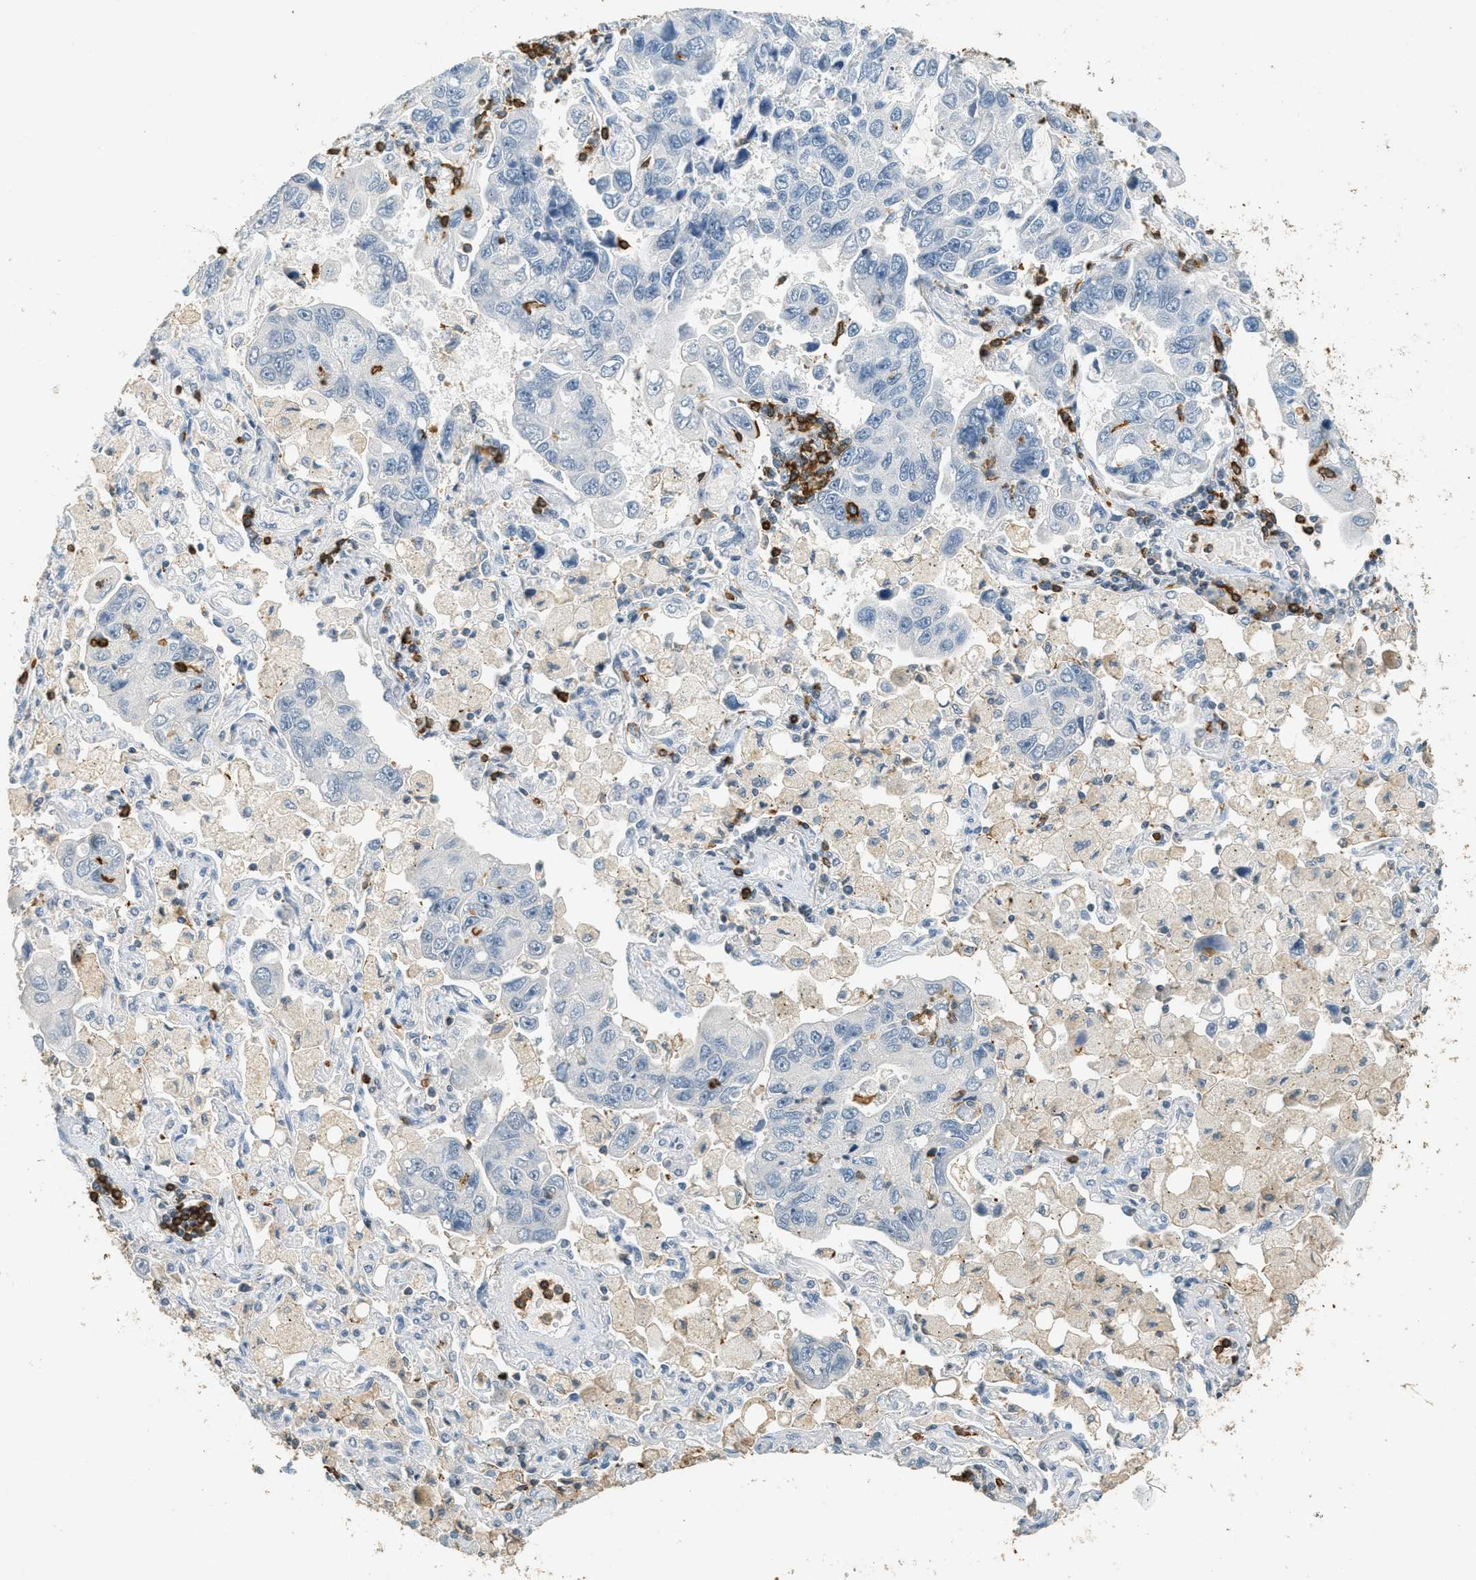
{"staining": {"intensity": "negative", "quantity": "none", "location": "none"}, "tissue": "lung cancer", "cell_type": "Tumor cells", "image_type": "cancer", "snomed": [{"axis": "morphology", "description": "Adenocarcinoma, NOS"}, {"axis": "topography", "description": "Lung"}], "caption": "DAB immunohistochemical staining of human lung cancer demonstrates no significant positivity in tumor cells.", "gene": "LSP1", "patient": {"sex": "male", "age": 64}}